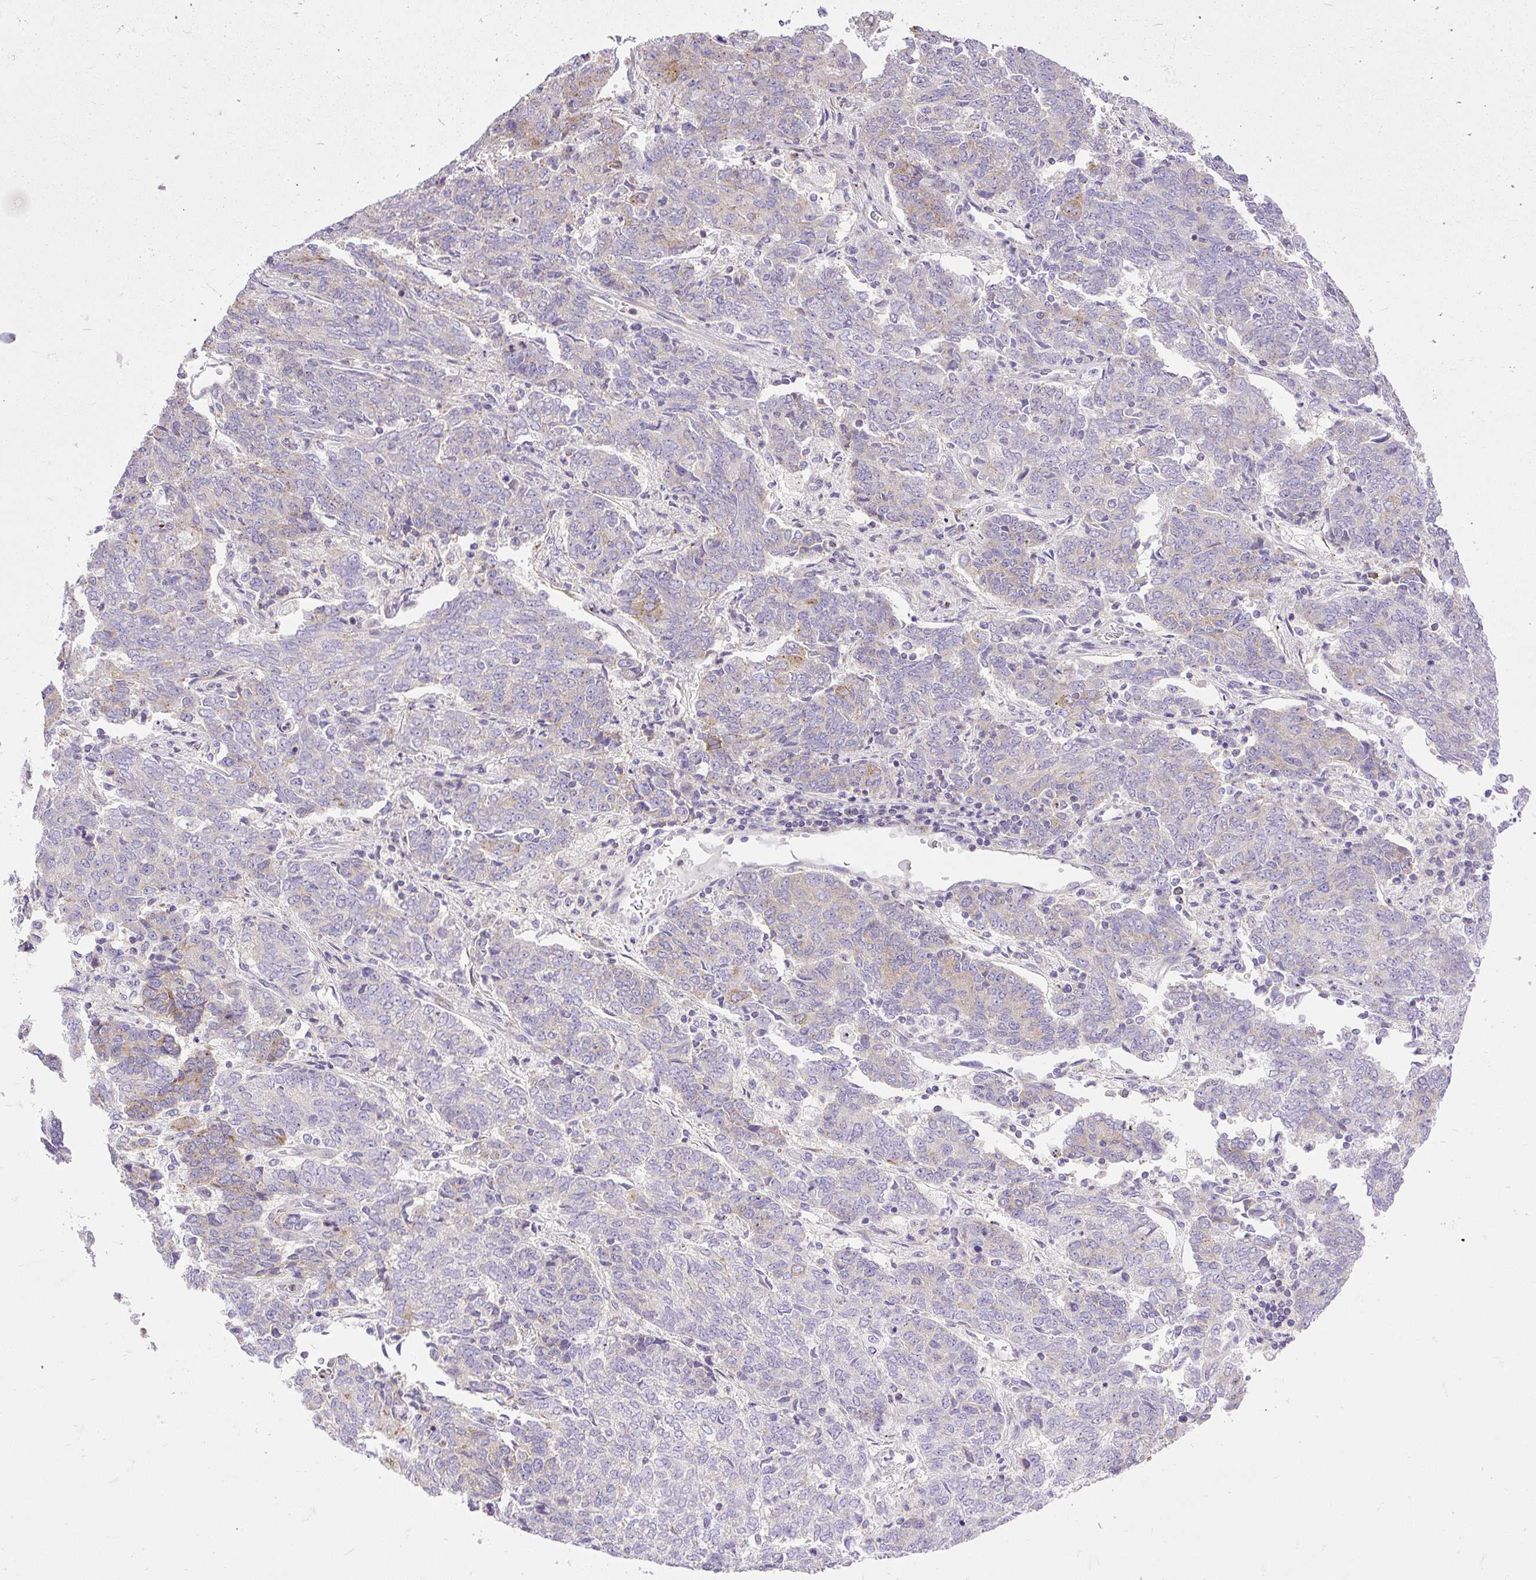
{"staining": {"intensity": "weak", "quantity": "<25%", "location": "cytoplasmic/membranous"}, "tissue": "endometrial cancer", "cell_type": "Tumor cells", "image_type": "cancer", "snomed": [{"axis": "morphology", "description": "Adenocarcinoma, NOS"}, {"axis": "topography", "description": "Endometrium"}], "caption": "Histopathology image shows no protein staining in tumor cells of endometrial cancer (adenocarcinoma) tissue. The staining was performed using DAB (3,3'-diaminobenzidine) to visualize the protein expression in brown, while the nuclei were stained in blue with hematoxylin (Magnification: 20x).", "gene": "CFAP47", "patient": {"sex": "female", "age": 80}}